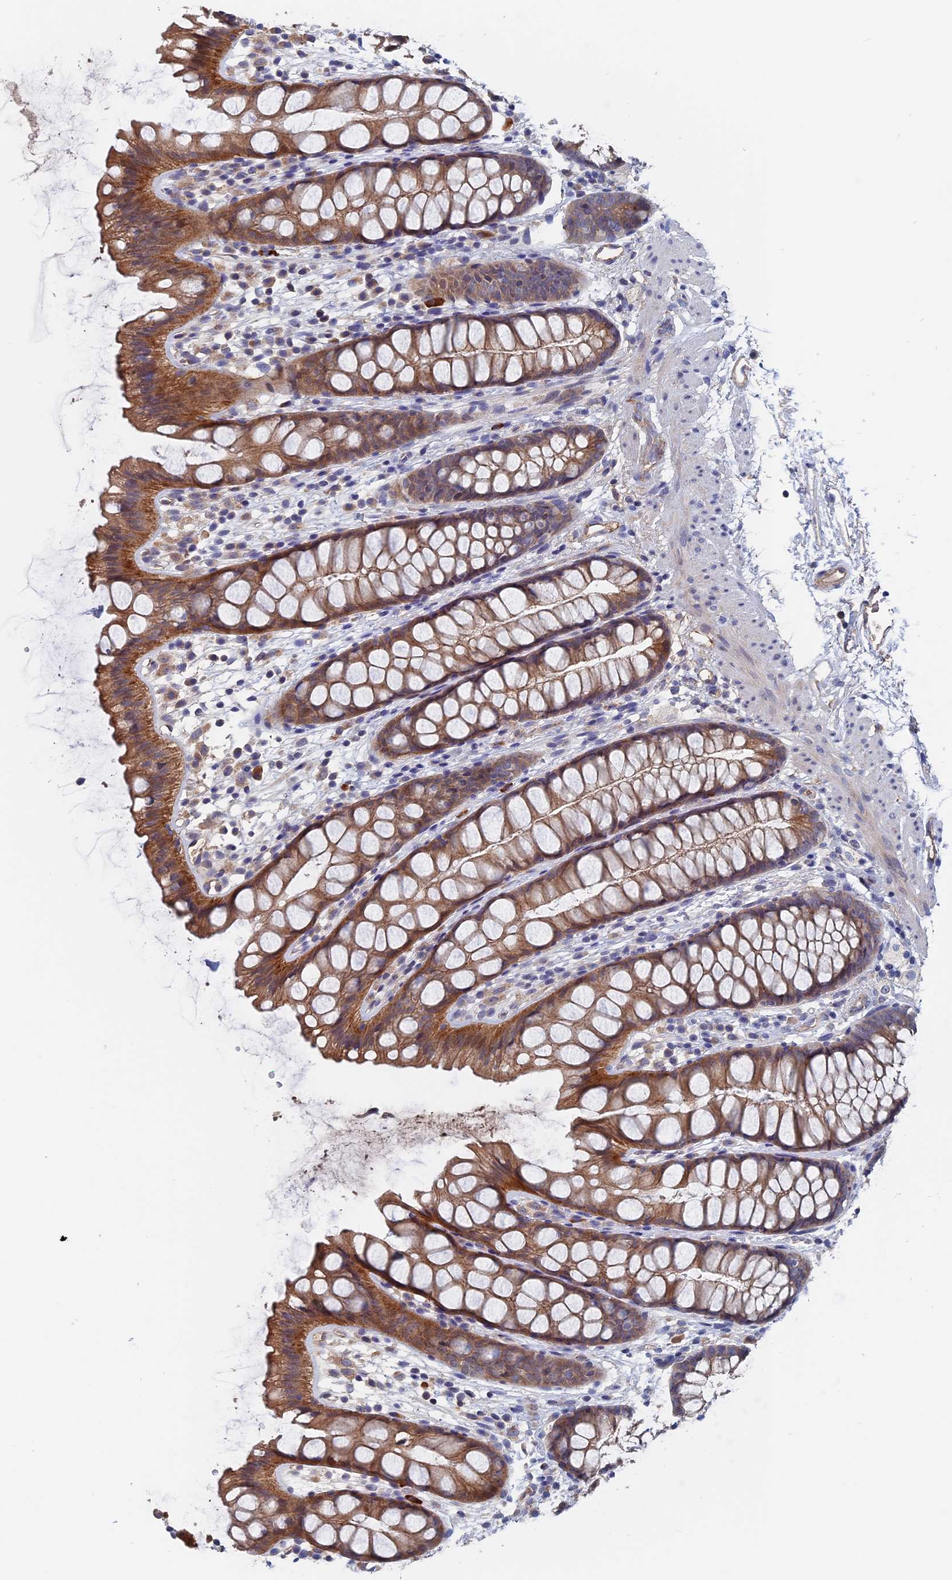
{"staining": {"intensity": "moderate", "quantity": ">75%", "location": "cytoplasmic/membranous"}, "tissue": "rectum", "cell_type": "Glandular cells", "image_type": "normal", "snomed": [{"axis": "morphology", "description": "Normal tissue, NOS"}, {"axis": "topography", "description": "Rectum"}], "caption": "Rectum stained with immunohistochemistry (IHC) exhibits moderate cytoplasmic/membranous expression in about >75% of glandular cells. (Brightfield microscopy of DAB IHC at high magnification).", "gene": "SLC33A1", "patient": {"sex": "female", "age": 65}}